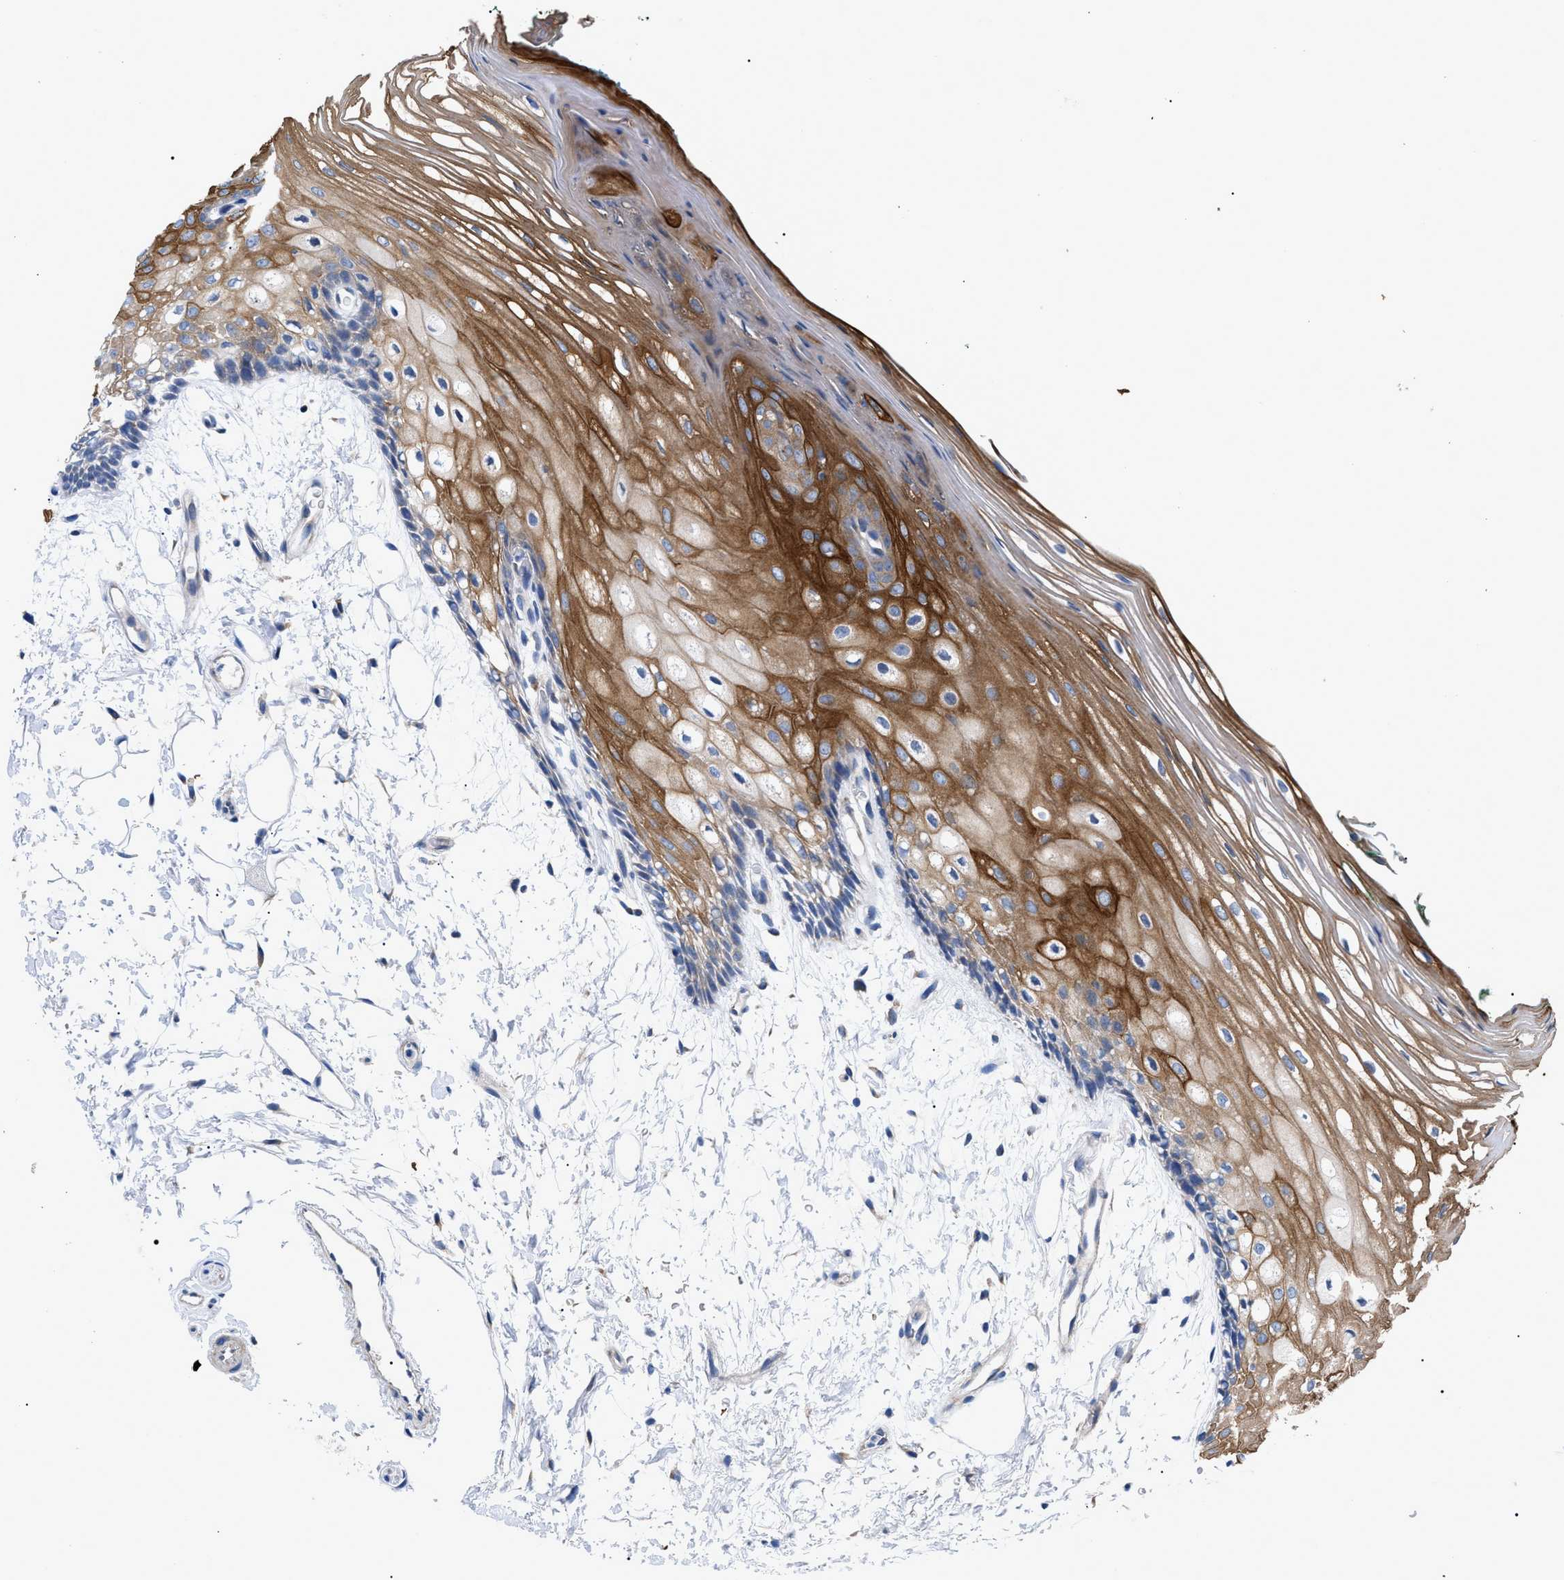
{"staining": {"intensity": "moderate", "quantity": ">75%", "location": "cytoplasmic/membranous"}, "tissue": "oral mucosa", "cell_type": "Squamous epithelial cells", "image_type": "normal", "snomed": [{"axis": "morphology", "description": "Normal tissue, NOS"}, {"axis": "topography", "description": "Skeletal muscle"}, {"axis": "topography", "description": "Oral tissue"}, {"axis": "topography", "description": "Peripheral nerve tissue"}], "caption": "An immunohistochemistry micrograph of normal tissue is shown. Protein staining in brown shows moderate cytoplasmic/membranous positivity in oral mucosa within squamous epithelial cells. (brown staining indicates protein expression, while blue staining denotes nuclei).", "gene": "HSPB8", "patient": {"sex": "female", "age": 84}}